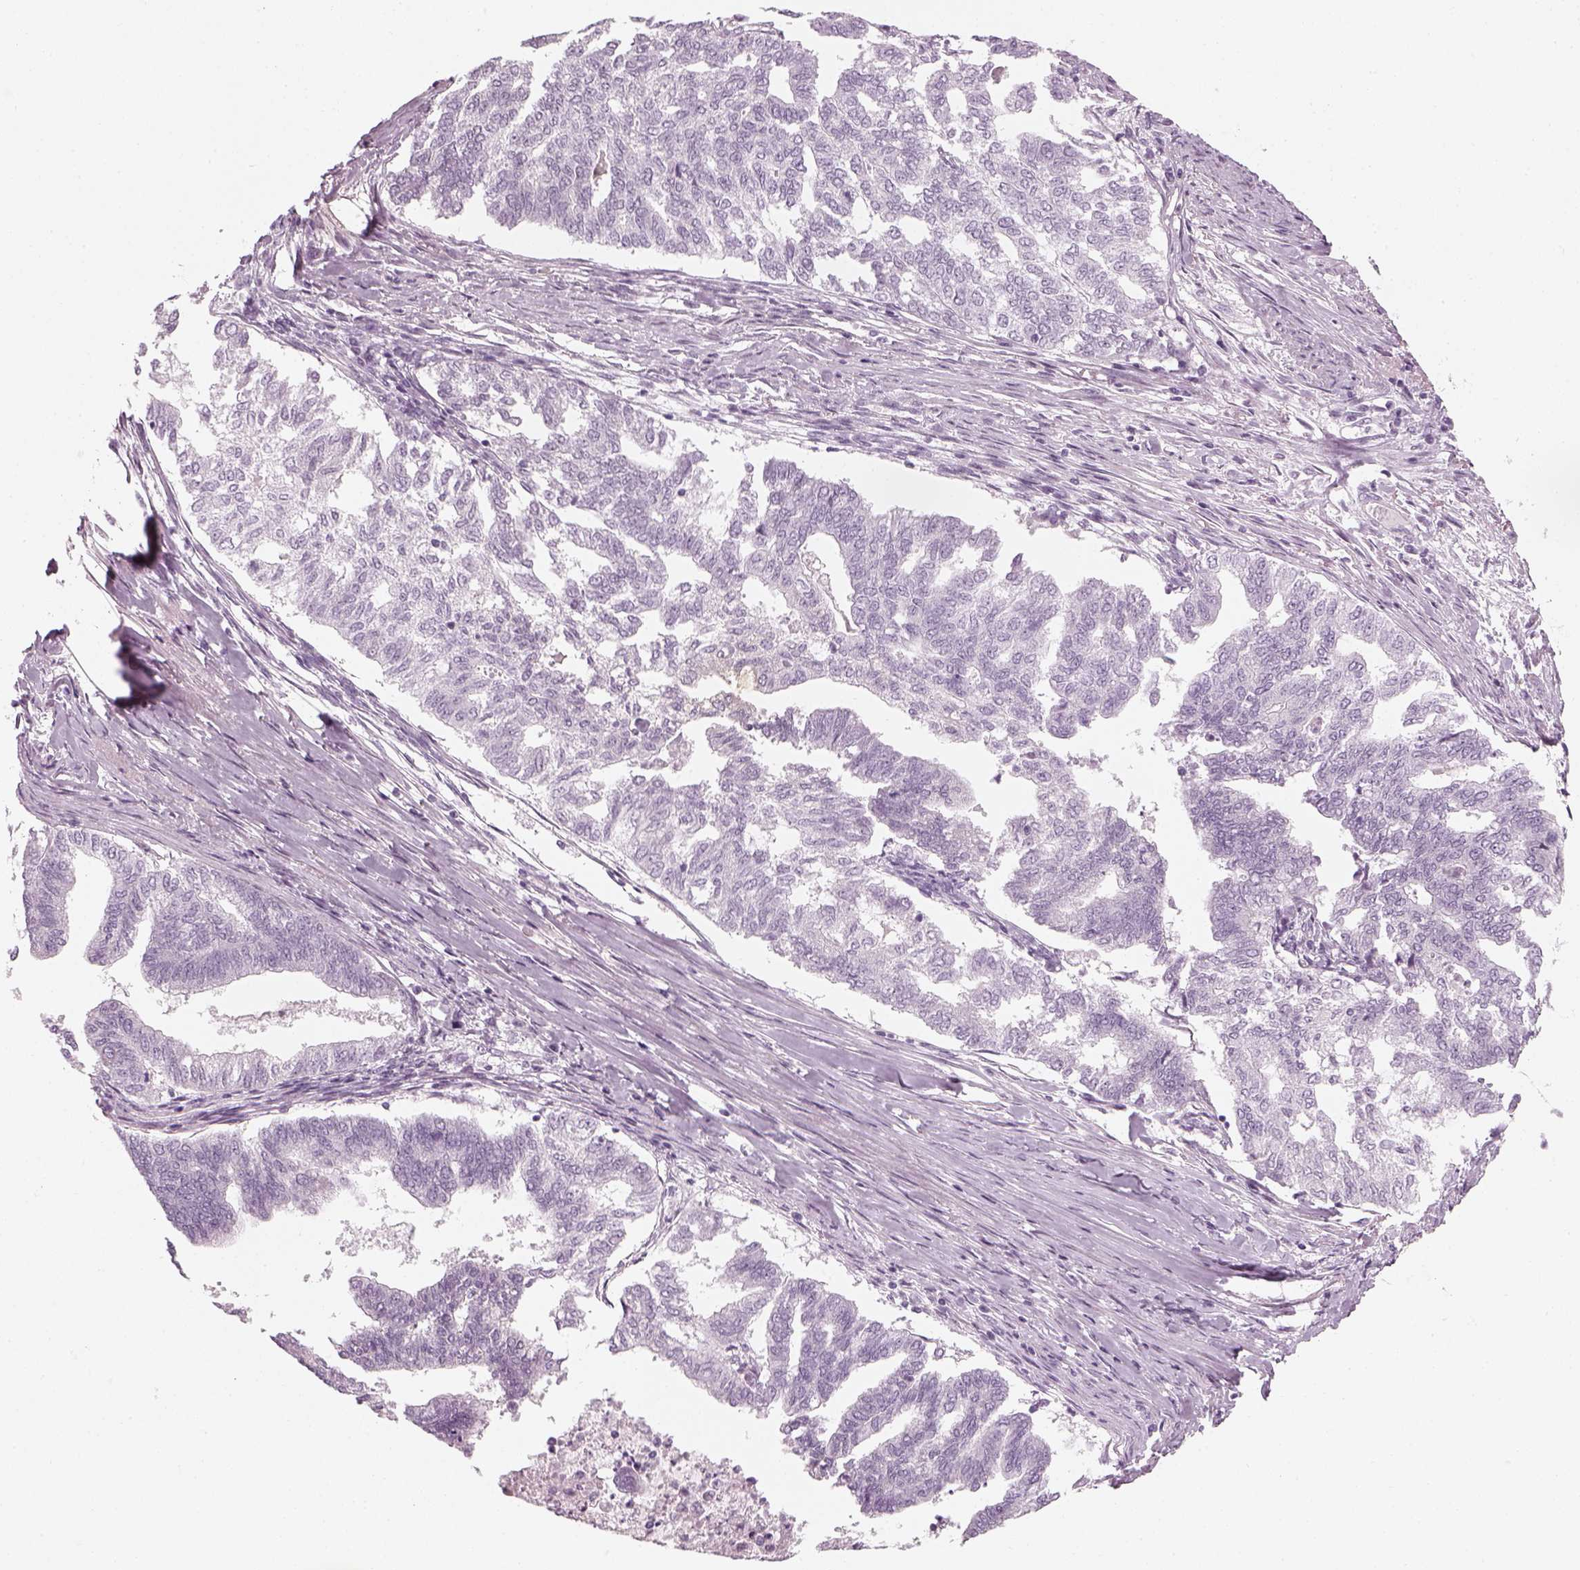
{"staining": {"intensity": "negative", "quantity": "none", "location": "none"}, "tissue": "endometrial cancer", "cell_type": "Tumor cells", "image_type": "cancer", "snomed": [{"axis": "morphology", "description": "Adenocarcinoma, NOS"}, {"axis": "topography", "description": "Endometrium"}], "caption": "This histopathology image is of endometrial cancer stained with immunohistochemistry (IHC) to label a protein in brown with the nuclei are counter-stained blue. There is no expression in tumor cells. (DAB immunohistochemistry (IHC), high magnification).", "gene": "GAS2L2", "patient": {"sex": "female", "age": 79}}